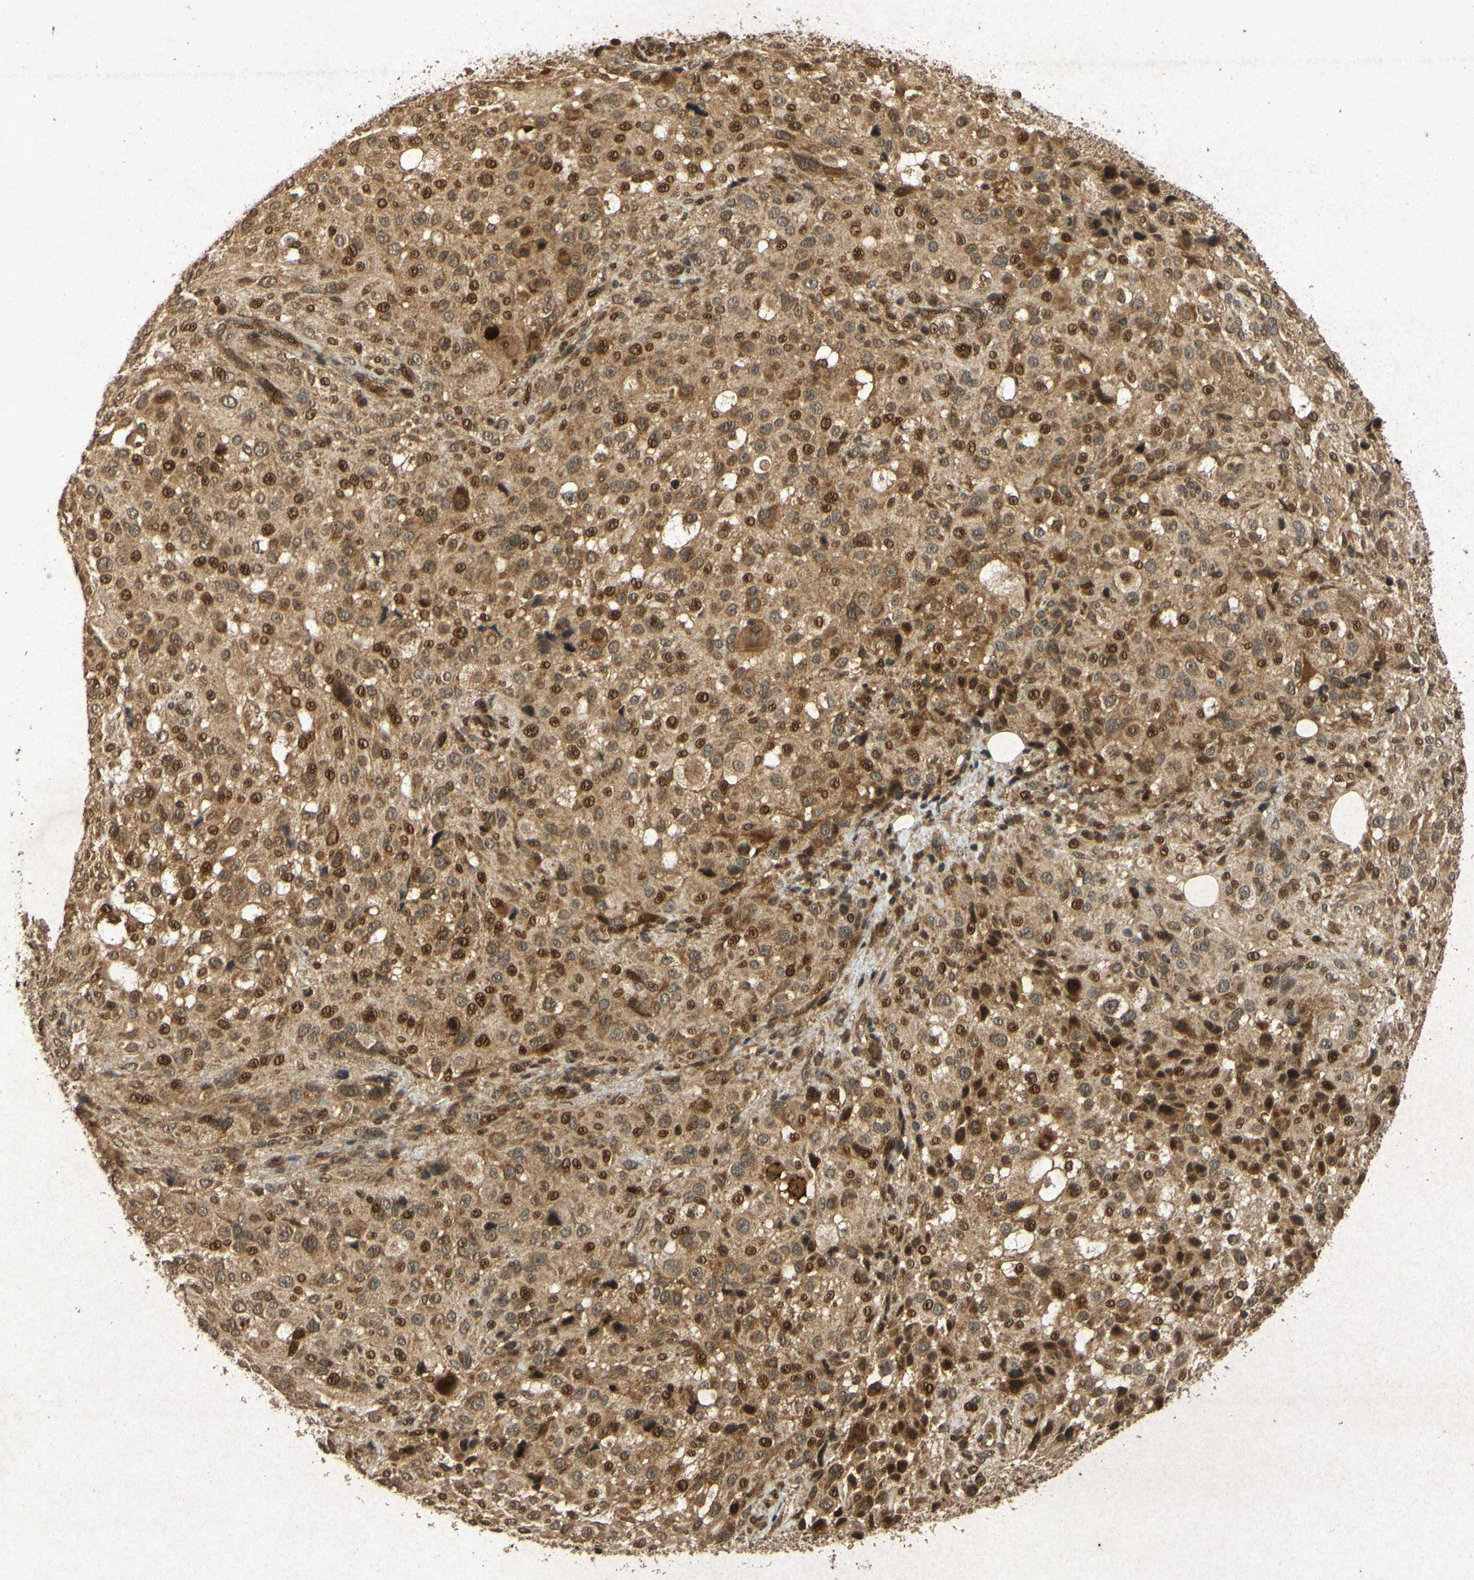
{"staining": {"intensity": "moderate", "quantity": ">75%", "location": "cytoplasmic/membranous,nuclear"}, "tissue": "melanoma", "cell_type": "Tumor cells", "image_type": "cancer", "snomed": [{"axis": "morphology", "description": "Necrosis, NOS"}, {"axis": "morphology", "description": "Malignant melanoma, NOS"}, {"axis": "topography", "description": "Skin"}], "caption": "Brown immunohistochemical staining in malignant melanoma shows moderate cytoplasmic/membranous and nuclear positivity in approximately >75% of tumor cells.", "gene": "ATP6V1H", "patient": {"sex": "female", "age": 87}}